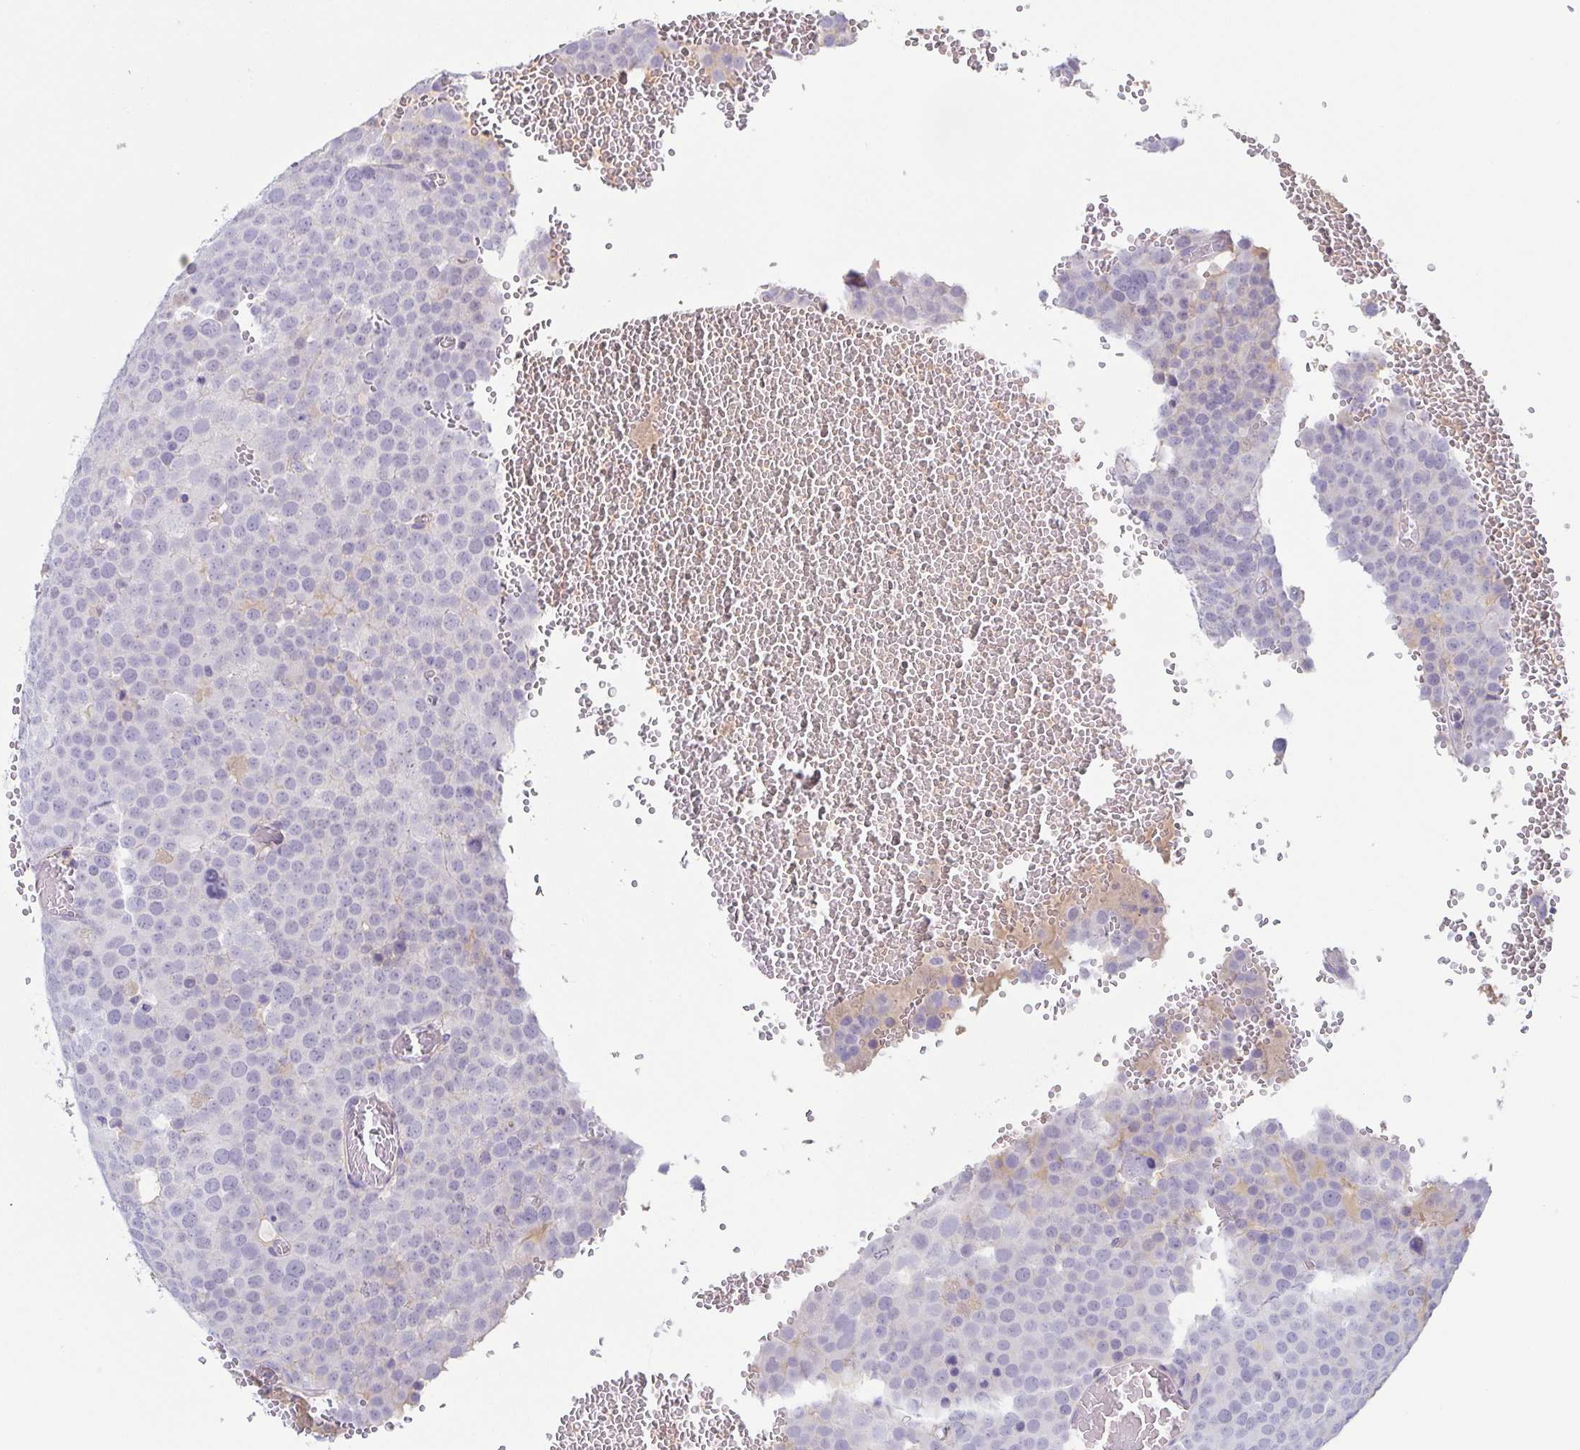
{"staining": {"intensity": "negative", "quantity": "none", "location": "none"}, "tissue": "testis cancer", "cell_type": "Tumor cells", "image_type": "cancer", "snomed": [{"axis": "morphology", "description": "Seminoma, NOS"}, {"axis": "topography", "description": "Testis"}], "caption": "A micrograph of testis cancer stained for a protein reveals no brown staining in tumor cells.", "gene": "RHOV", "patient": {"sex": "male", "age": 71}}